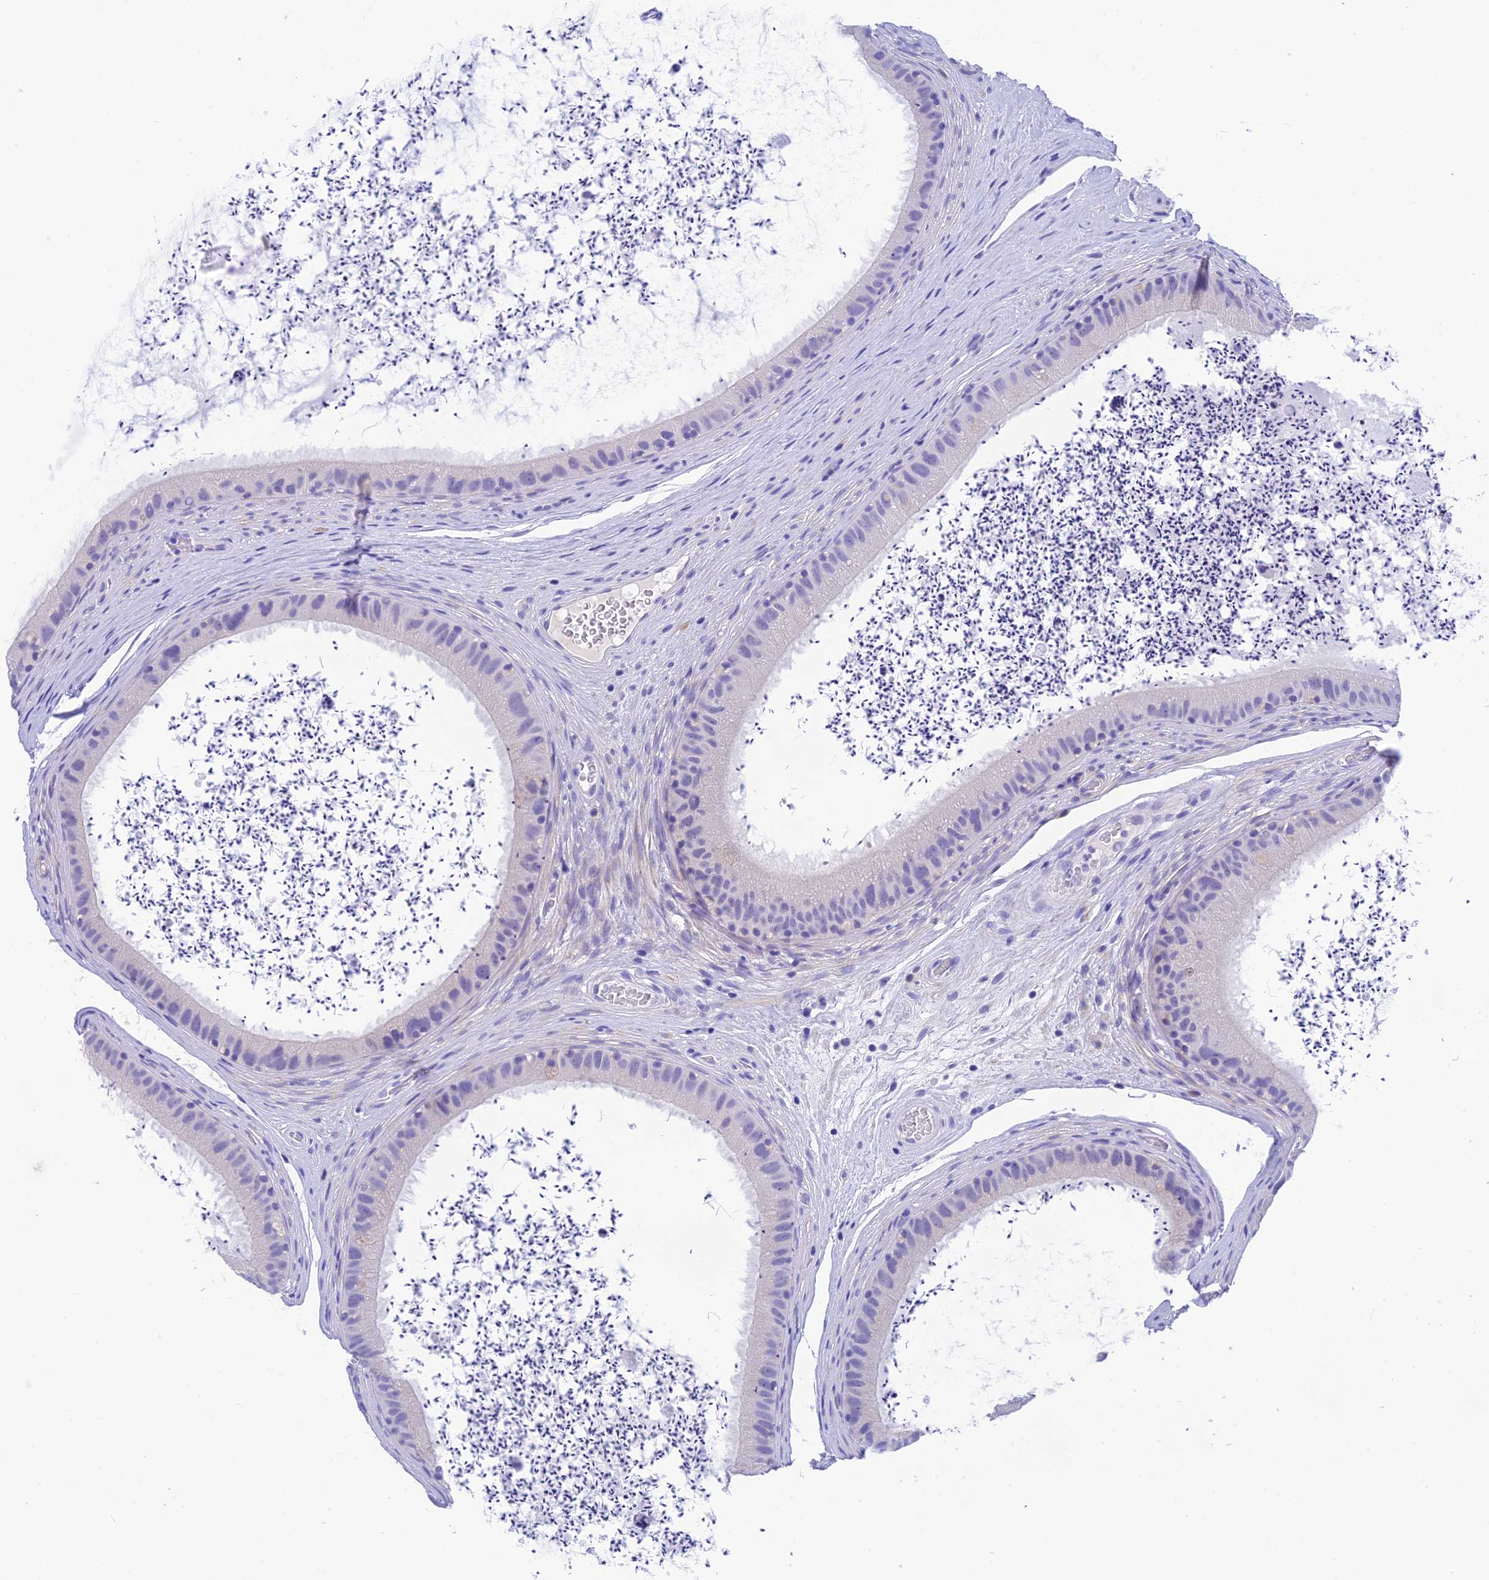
{"staining": {"intensity": "negative", "quantity": "none", "location": "none"}, "tissue": "epididymis", "cell_type": "Glandular cells", "image_type": "normal", "snomed": [{"axis": "morphology", "description": "Normal tissue, NOS"}, {"axis": "topography", "description": "Epididymis, spermatic cord, NOS"}], "caption": "This is an immunohistochemistry (IHC) histopathology image of benign human epididymis. There is no expression in glandular cells.", "gene": "KDELR3", "patient": {"sex": "male", "age": 50}}